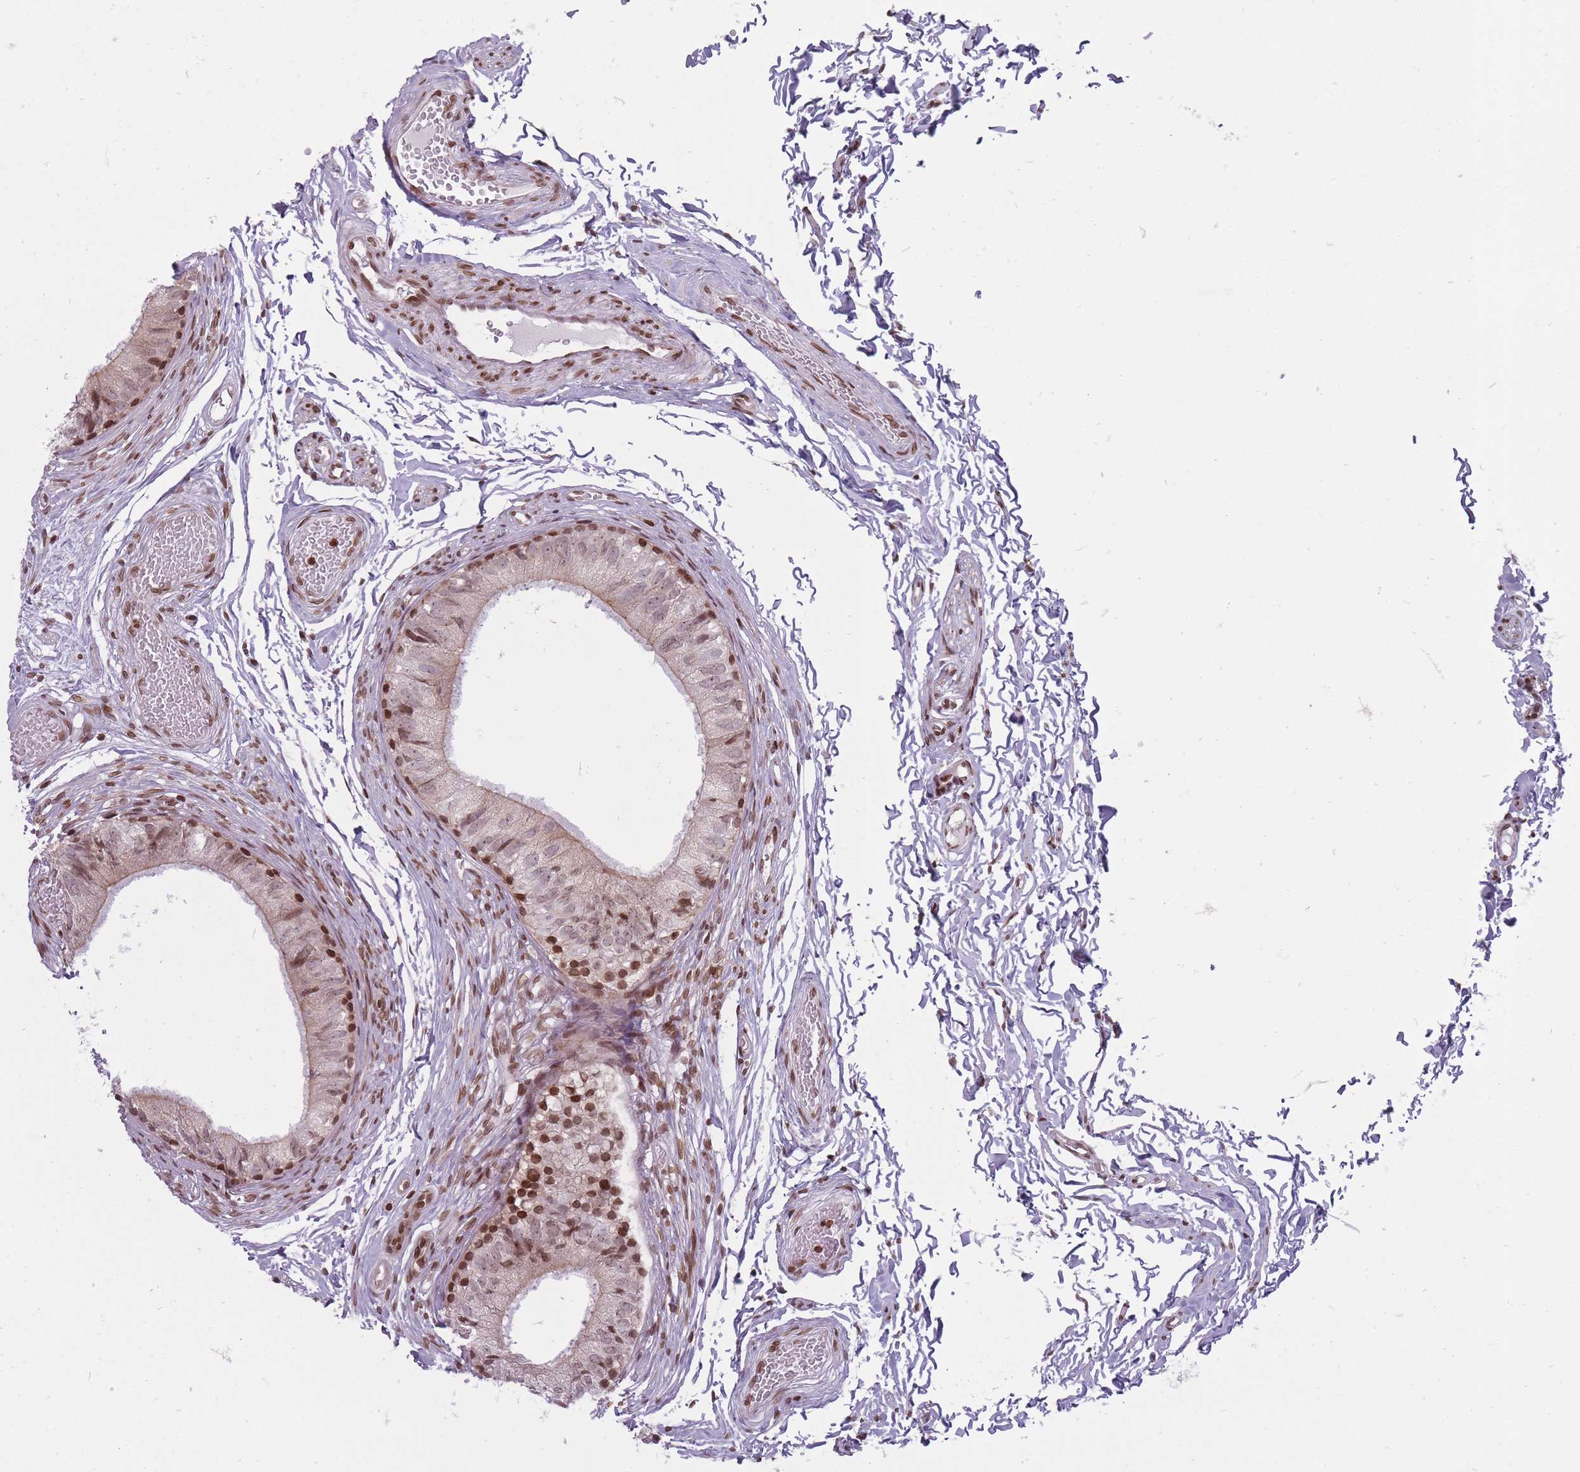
{"staining": {"intensity": "moderate", "quantity": "25%-75%", "location": "nuclear"}, "tissue": "epididymis", "cell_type": "Glandular cells", "image_type": "normal", "snomed": [{"axis": "morphology", "description": "Normal tissue, NOS"}, {"axis": "topography", "description": "Epididymis"}], "caption": "IHC of unremarkable epididymis reveals medium levels of moderate nuclear expression in about 25%-75% of glandular cells.", "gene": "TMC6", "patient": {"sex": "male", "age": 37}}